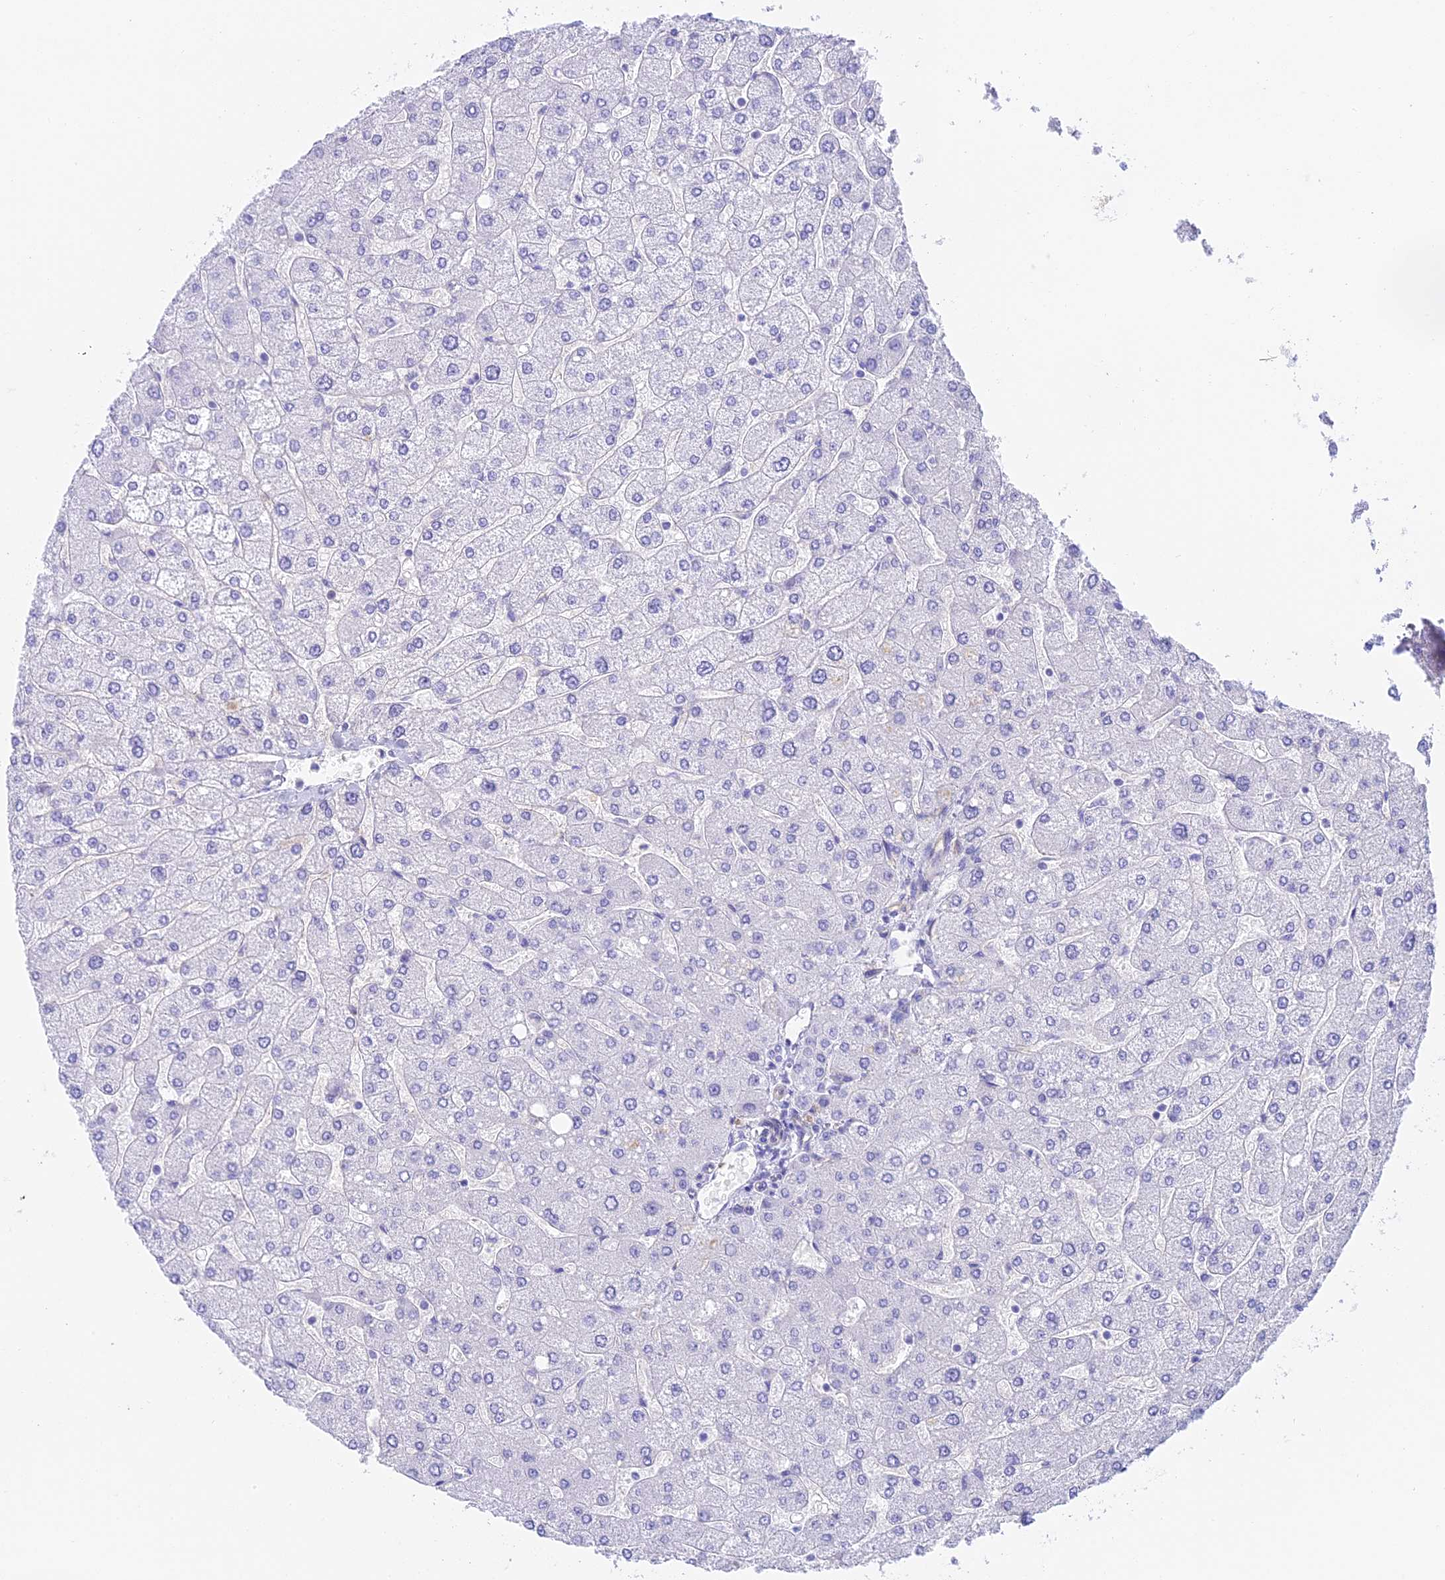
{"staining": {"intensity": "negative", "quantity": "none", "location": "none"}, "tissue": "liver", "cell_type": "Cholangiocytes", "image_type": "normal", "snomed": [{"axis": "morphology", "description": "Normal tissue, NOS"}, {"axis": "topography", "description": "Liver"}], "caption": "IHC micrograph of normal liver: human liver stained with DAB exhibits no significant protein staining in cholangiocytes.", "gene": "HOMER3", "patient": {"sex": "male", "age": 55}}